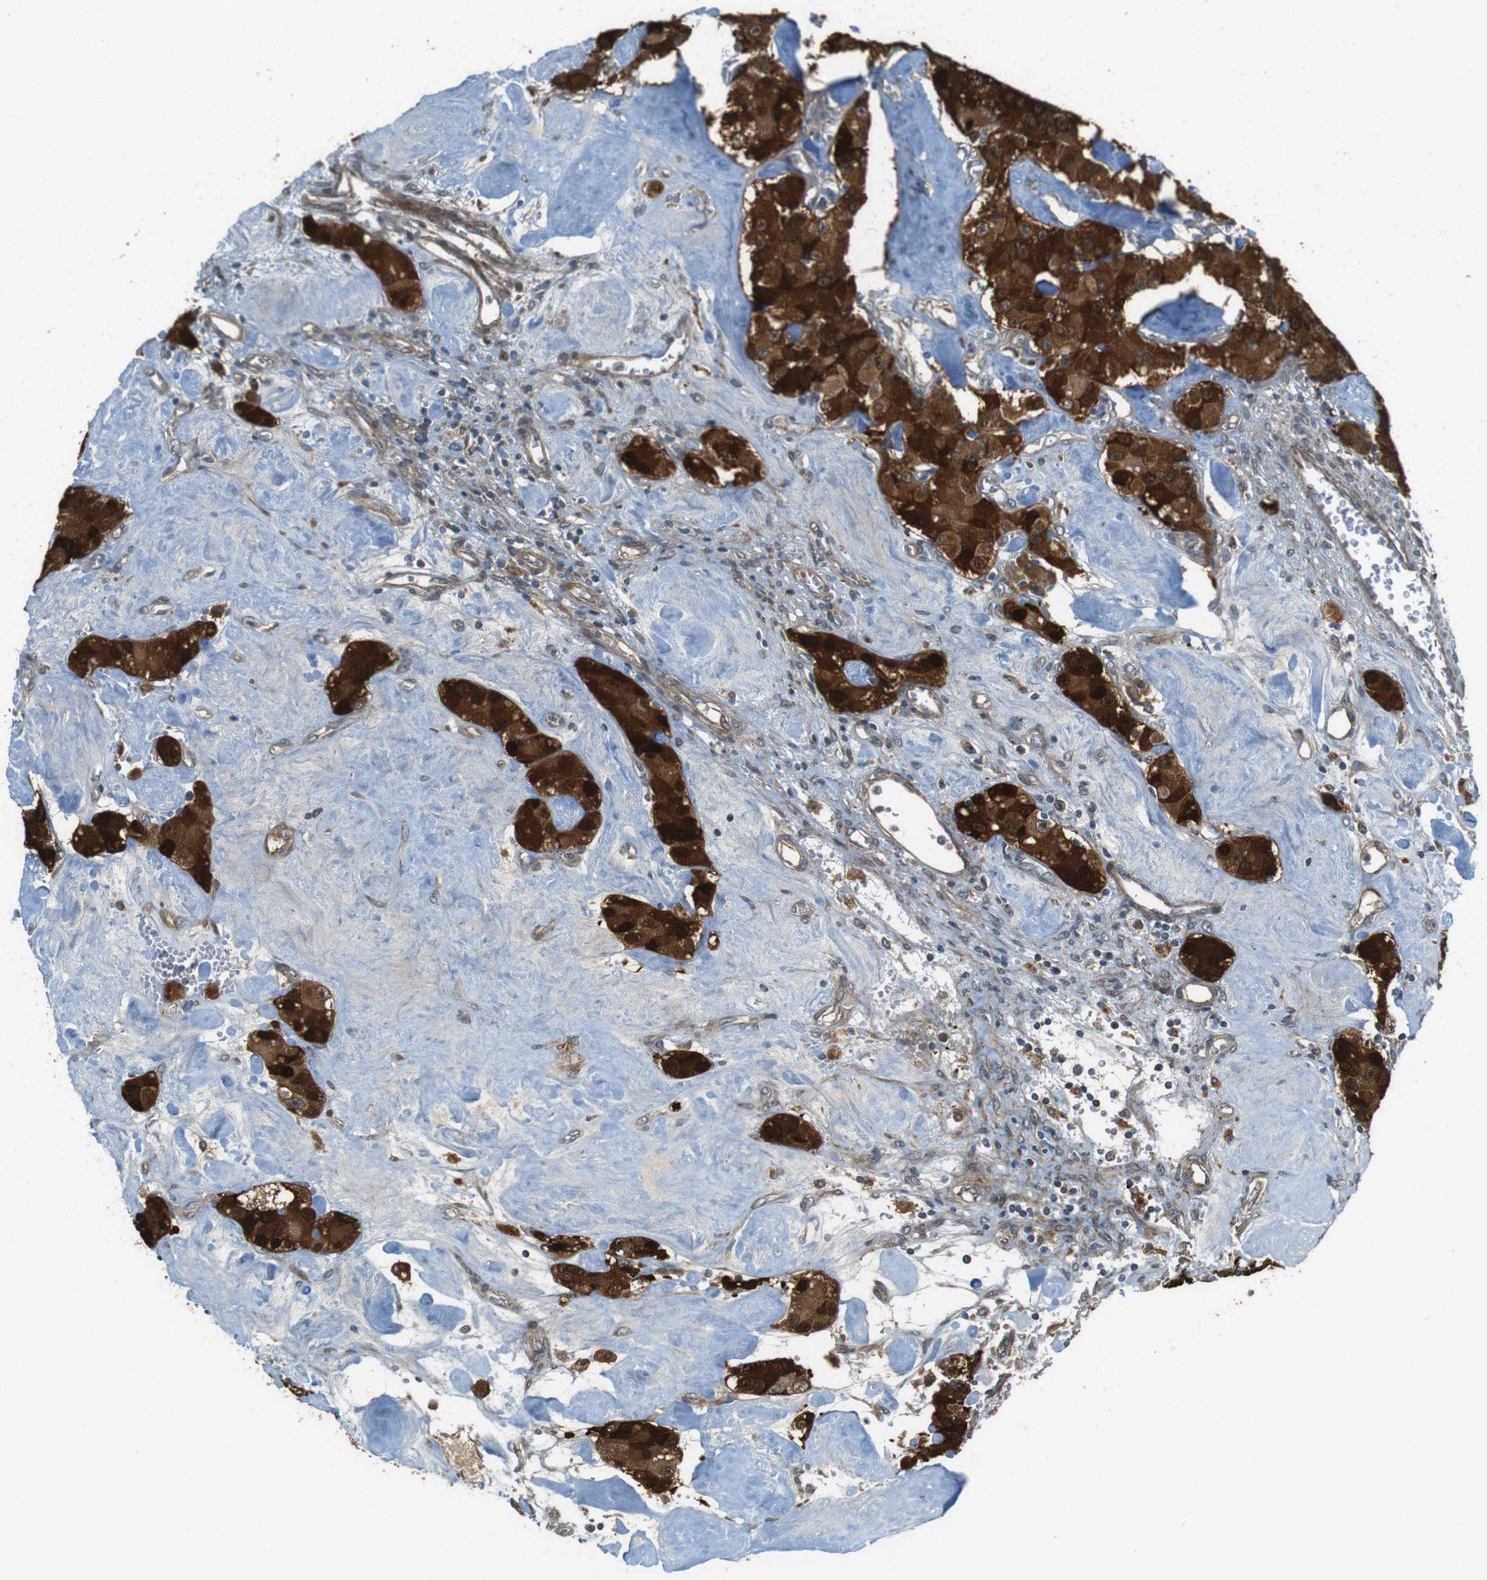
{"staining": {"intensity": "strong", "quantity": ">75%", "location": "cytoplasmic/membranous"}, "tissue": "carcinoid", "cell_type": "Tumor cells", "image_type": "cancer", "snomed": [{"axis": "morphology", "description": "Carcinoid, malignant, NOS"}, {"axis": "topography", "description": "Pancreas"}], "caption": "DAB immunohistochemical staining of human carcinoid shows strong cytoplasmic/membranous protein staining in approximately >75% of tumor cells.", "gene": "IFFO2", "patient": {"sex": "male", "age": 41}}